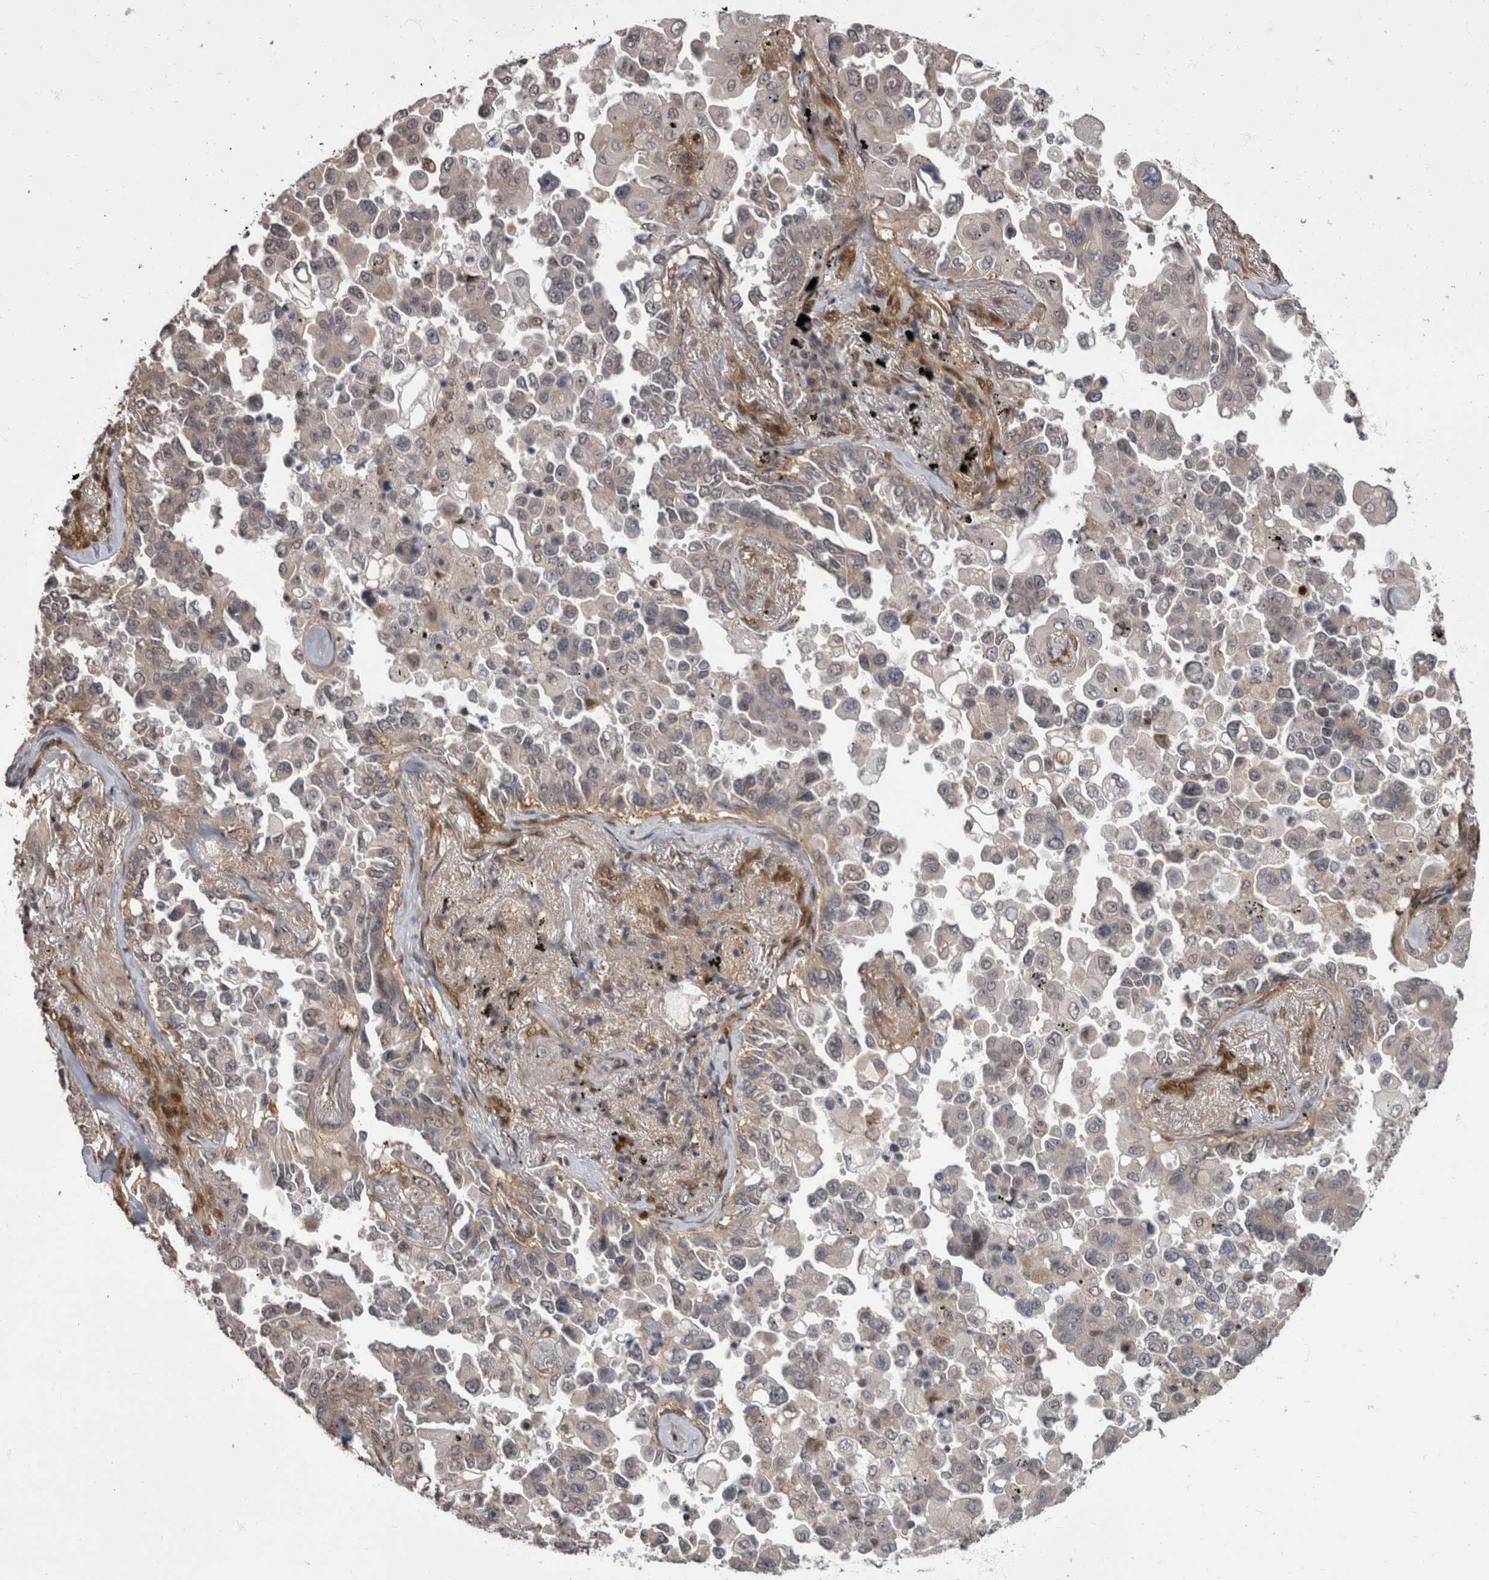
{"staining": {"intensity": "negative", "quantity": "none", "location": "none"}, "tissue": "lung cancer", "cell_type": "Tumor cells", "image_type": "cancer", "snomed": [{"axis": "morphology", "description": "Adenocarcinoma, NOS"}, {"axis": "topography", "description": "Lung"}], "caption": "A high-resolution histopathology image shows IHC staining of adenocarcinoma (lung), which demonstrates no significant staining in tumor cells. Brightfield microscopy of IHC stained with DAB (3,3'-diaminobenzidine) (brown) and hematoxylin (blue), captured at high magnification.", "gene": "AKT3", "patient": {"sex": "female", "age": 67}}